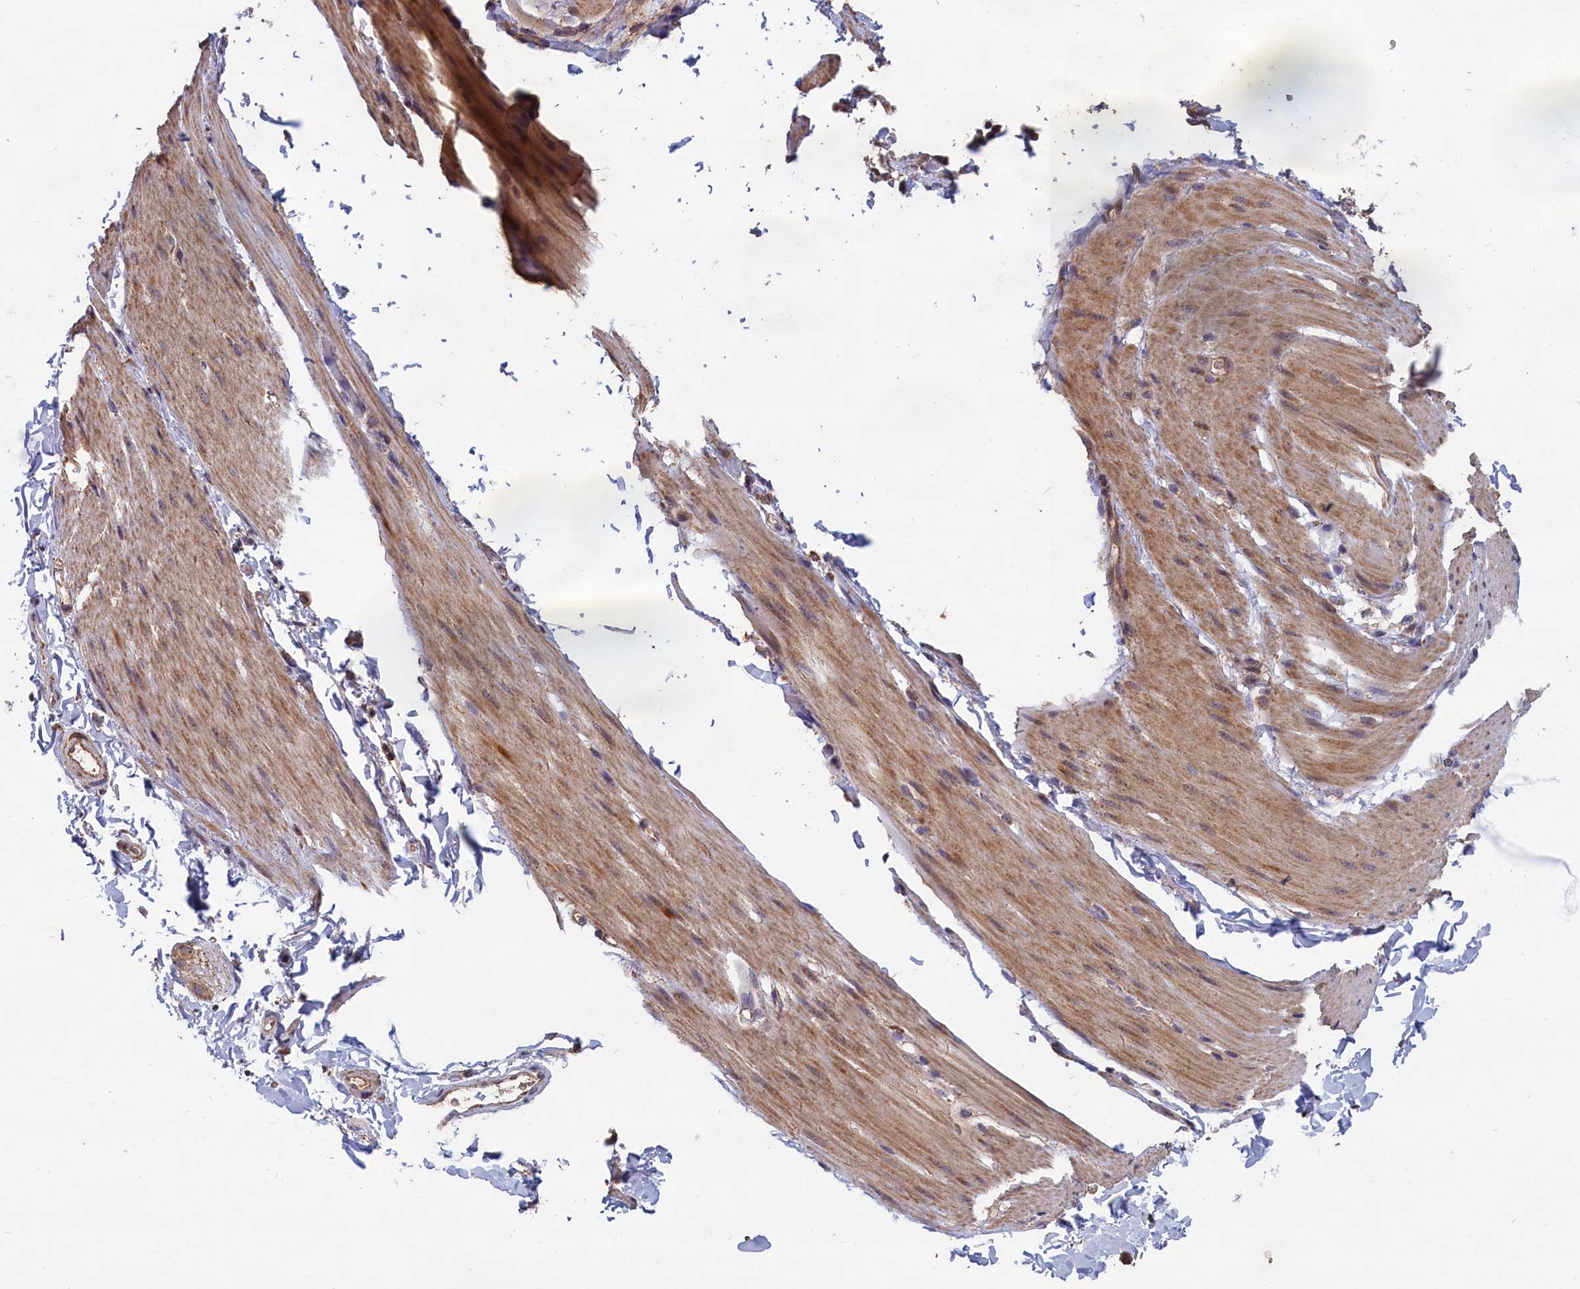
{"staining": {"intensity": "moderate", "quantity": "25%-75%", "location": "cytoplasmic/membranous"}, "tissue": "smooth muscle", "cell_type": "Smooth muscle cells", "image_type": "normal", "snomed": [{"axis": "morphology", "description": "Normal tissue, NOS"}, {"axis": "topography", "description": "Smooth muscle"}, {"axis": "topography", "description": "Small intestine"}], "caption": "DAB immunohistochemical staining of benign human smooth muscle shows moderate cytoplasmic/membranous protein positivity in approximately 25%-75% of smooth muscle cells. The staining was performed using DAB to visualize the protein expression in brown, while the nuclei were stained in blue with hematoxylin (Magnification: 20x).", "gene": "ENSG00000269825", "patient": {"sex": "female", "age": 84}}